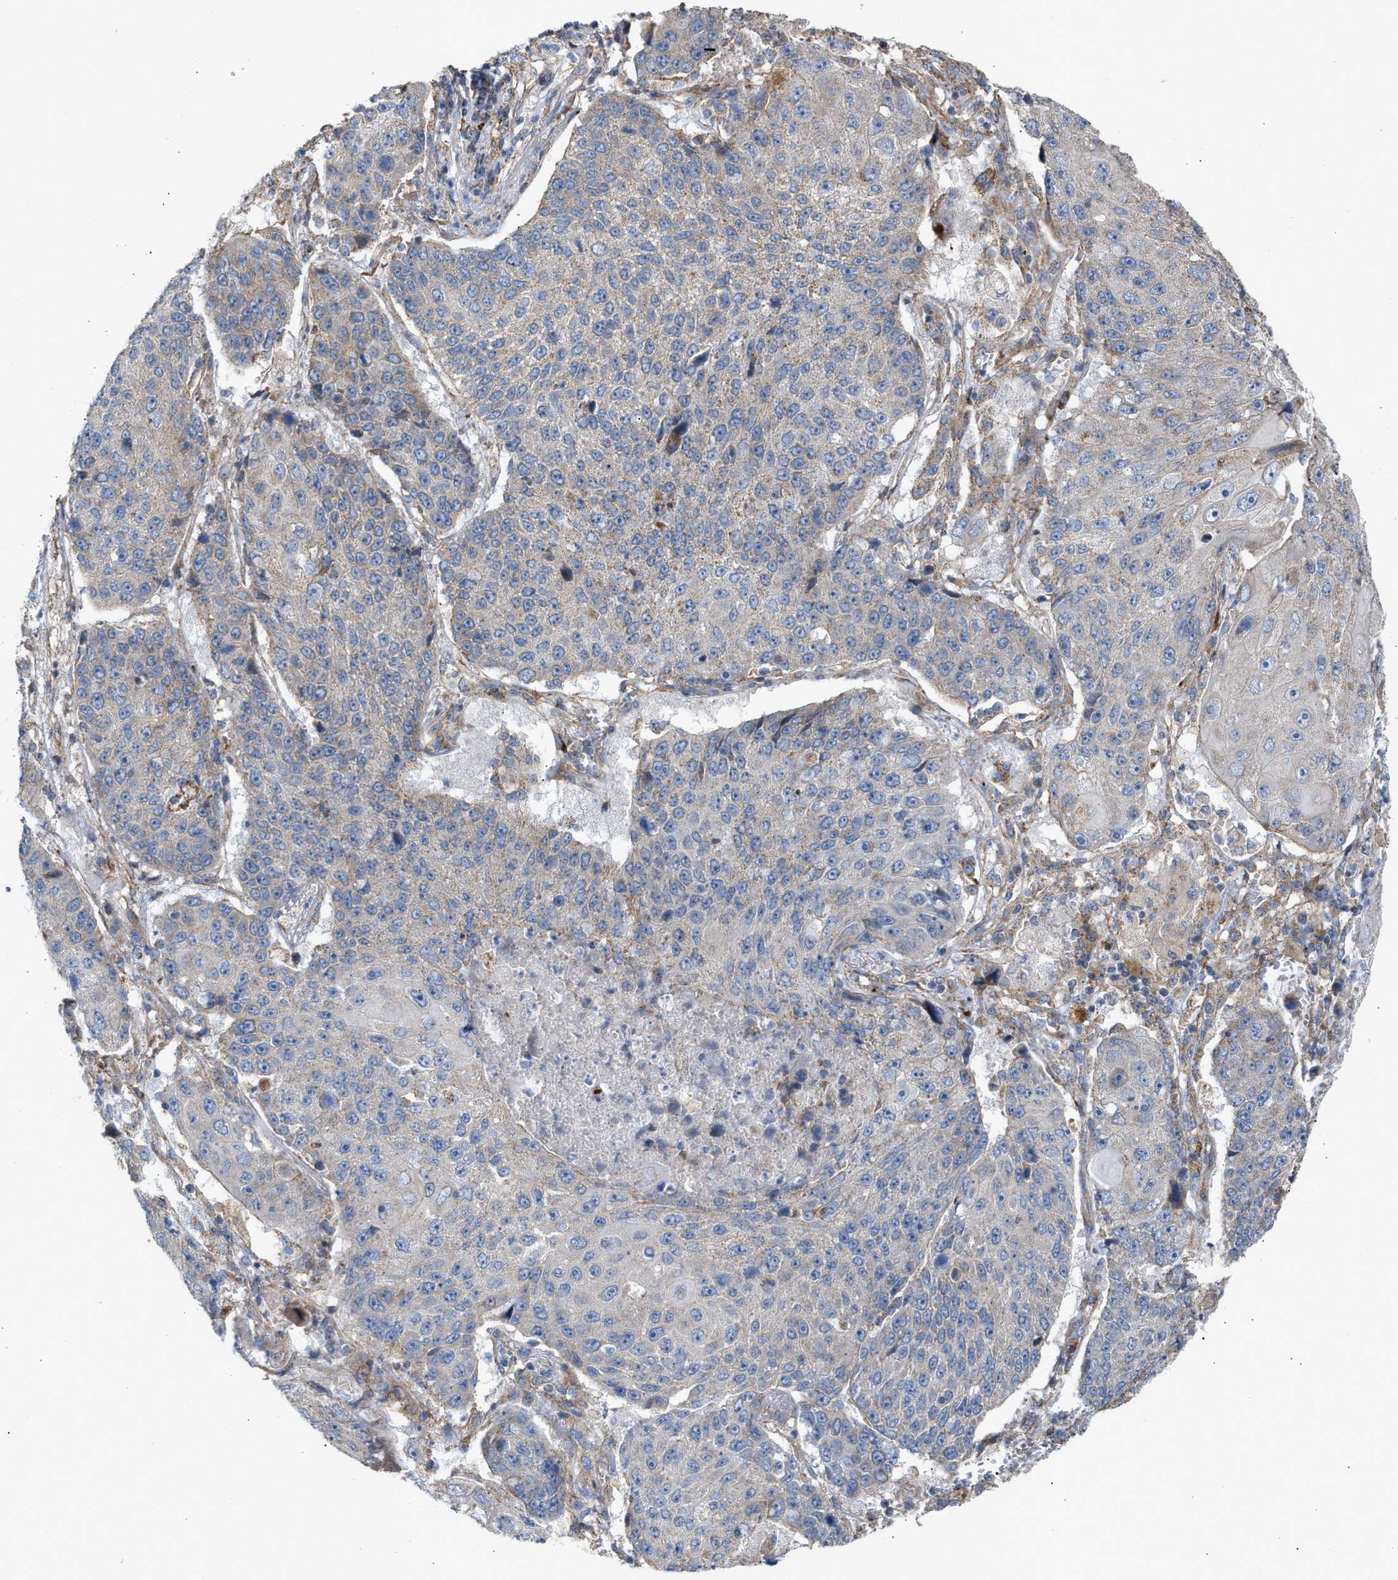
{"staining": {"intensity": "negative", "quantity": "none", "location": "none"}, "tissue": "lung cancer", "cell_type": "Tumor cells", "image_type": "cancer", "snomed": [{"axis": "morphology", "description": "Squamous cell carcinoma, NOS"}, {"axis": "topography", "description": "Lung"}], "caption": "This is an IHC photomicrograph of human lung cancer. There is no positivity in tumor cells.", "gene": "OXSM", "patient": {"sex": "male", "age": 61}}